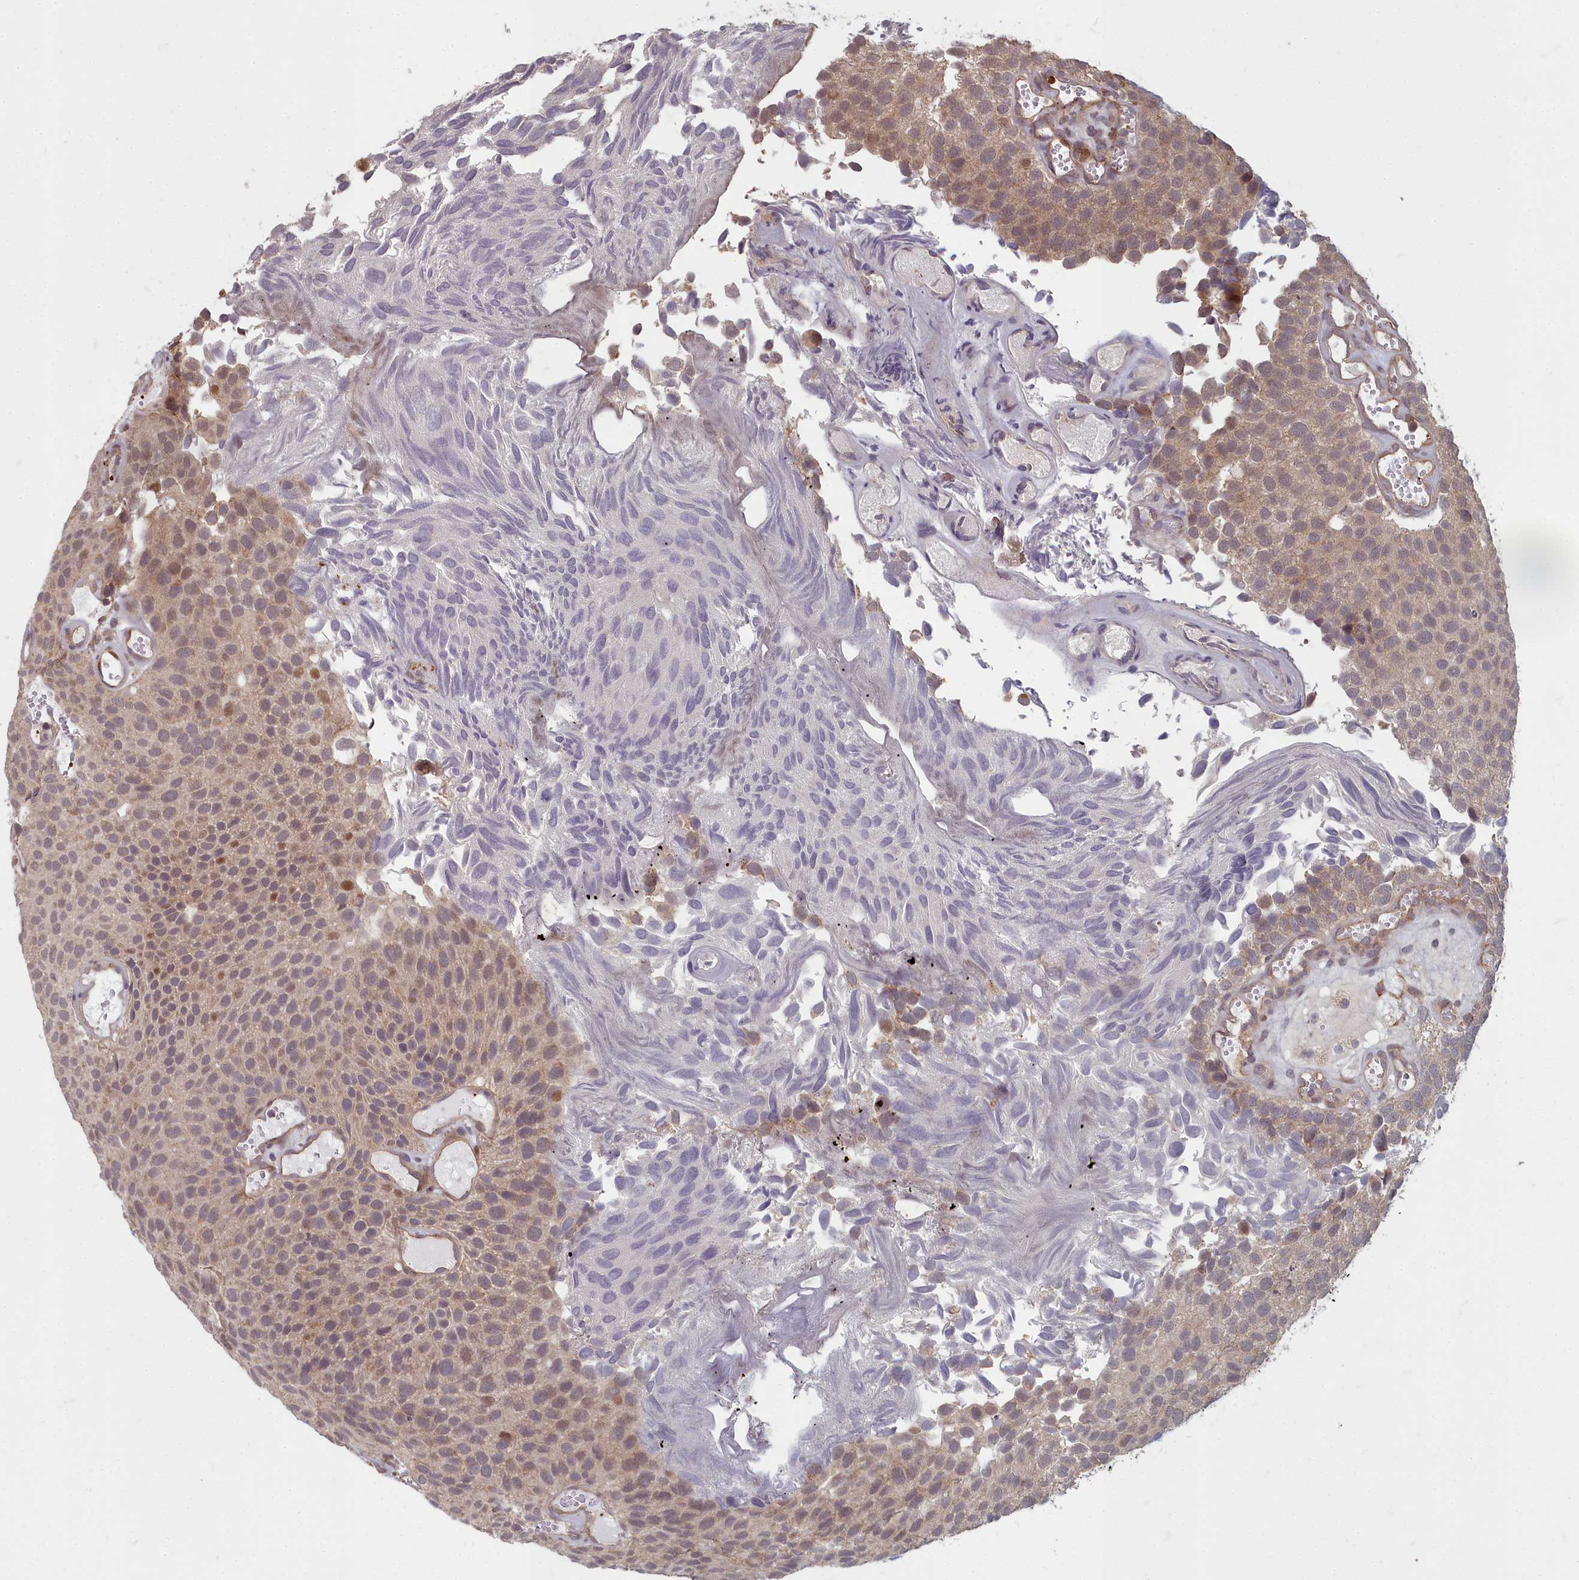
{"staining": {"intensity": "moderate", "quantity": "<25%", "location": "cytoplasmic/membranous"}, "tissue": "urothelial cancer", "cell_type": "Tumor cells", "image_type": "cancer", "snomed": [{"axis": "morphology", "description": "Urothelial carcinoma, Low grade"}, {"axis": "topography", "description": "Urinary bladder"}], "caption": "IHC histopathology image of neoplastic tissue: human low-grade urothelial carcinoma stained using IHC demonstrates low levels of moderate protein expression localized specifically in the cytoplasmic/membranous of tumor cells, appearing as a cytoplasmic/membranous brown color.", "gene": "TSPYL4", "patient": {"sex": "male", "age": 89}}